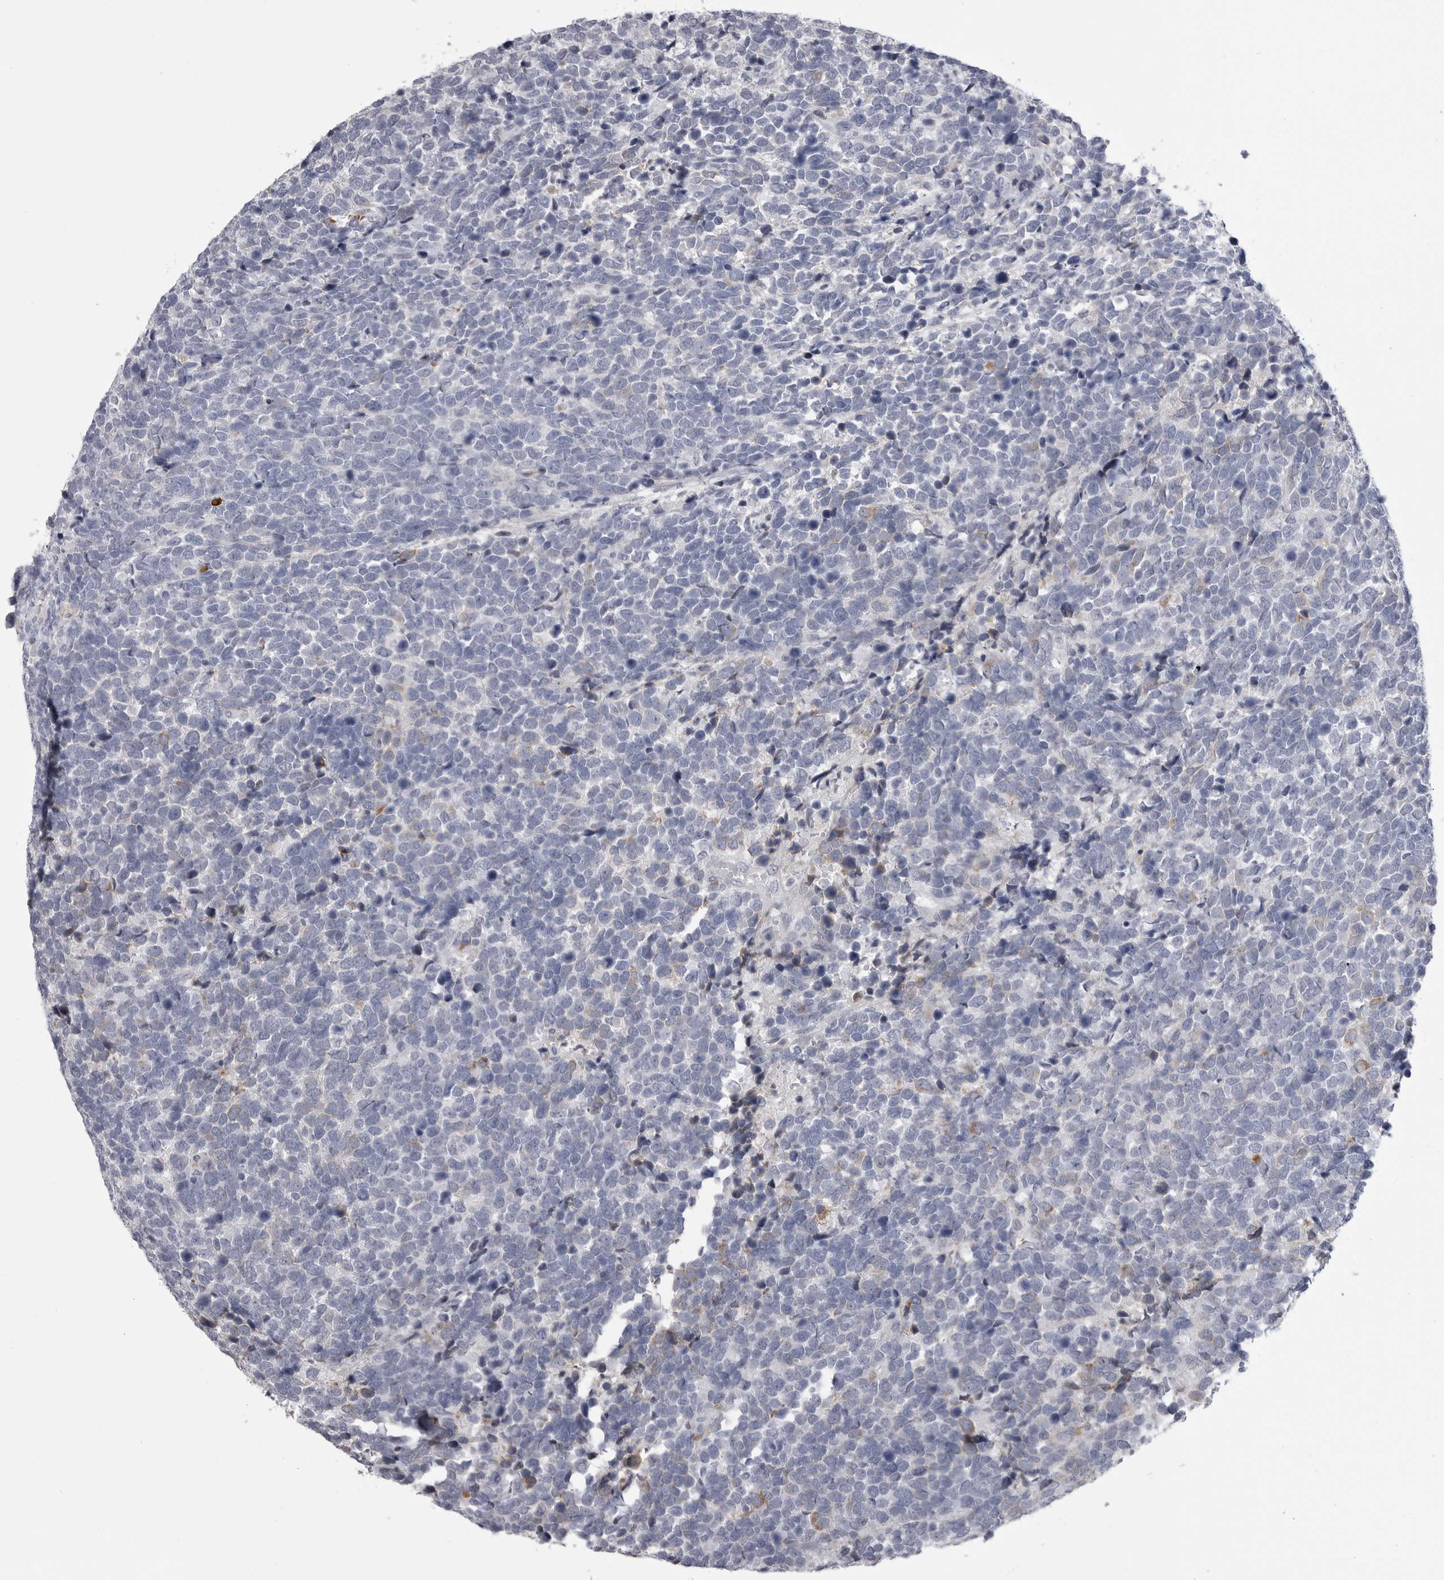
{"staining": {"intensity": "negative", "quantity": "none", "location": "none"}, "tissue": "urothelial cancer", "cell_type": "Tumor cells", "image_type": "cancer", "snomed": [{"axis": "morphology", "description": "Urothelial carcinoma, High grade"}, {"axis": "topography", "description": "Urinary bladder"}], "caption": "The micrograph demonstrates no staining of tumor cells in urothelial carcinoma (high-grade). (DAB immunohistochemistry (IHC), high magnification).", "gene": "FKBP2", "patient": {"sex": "female", "age": 82}}